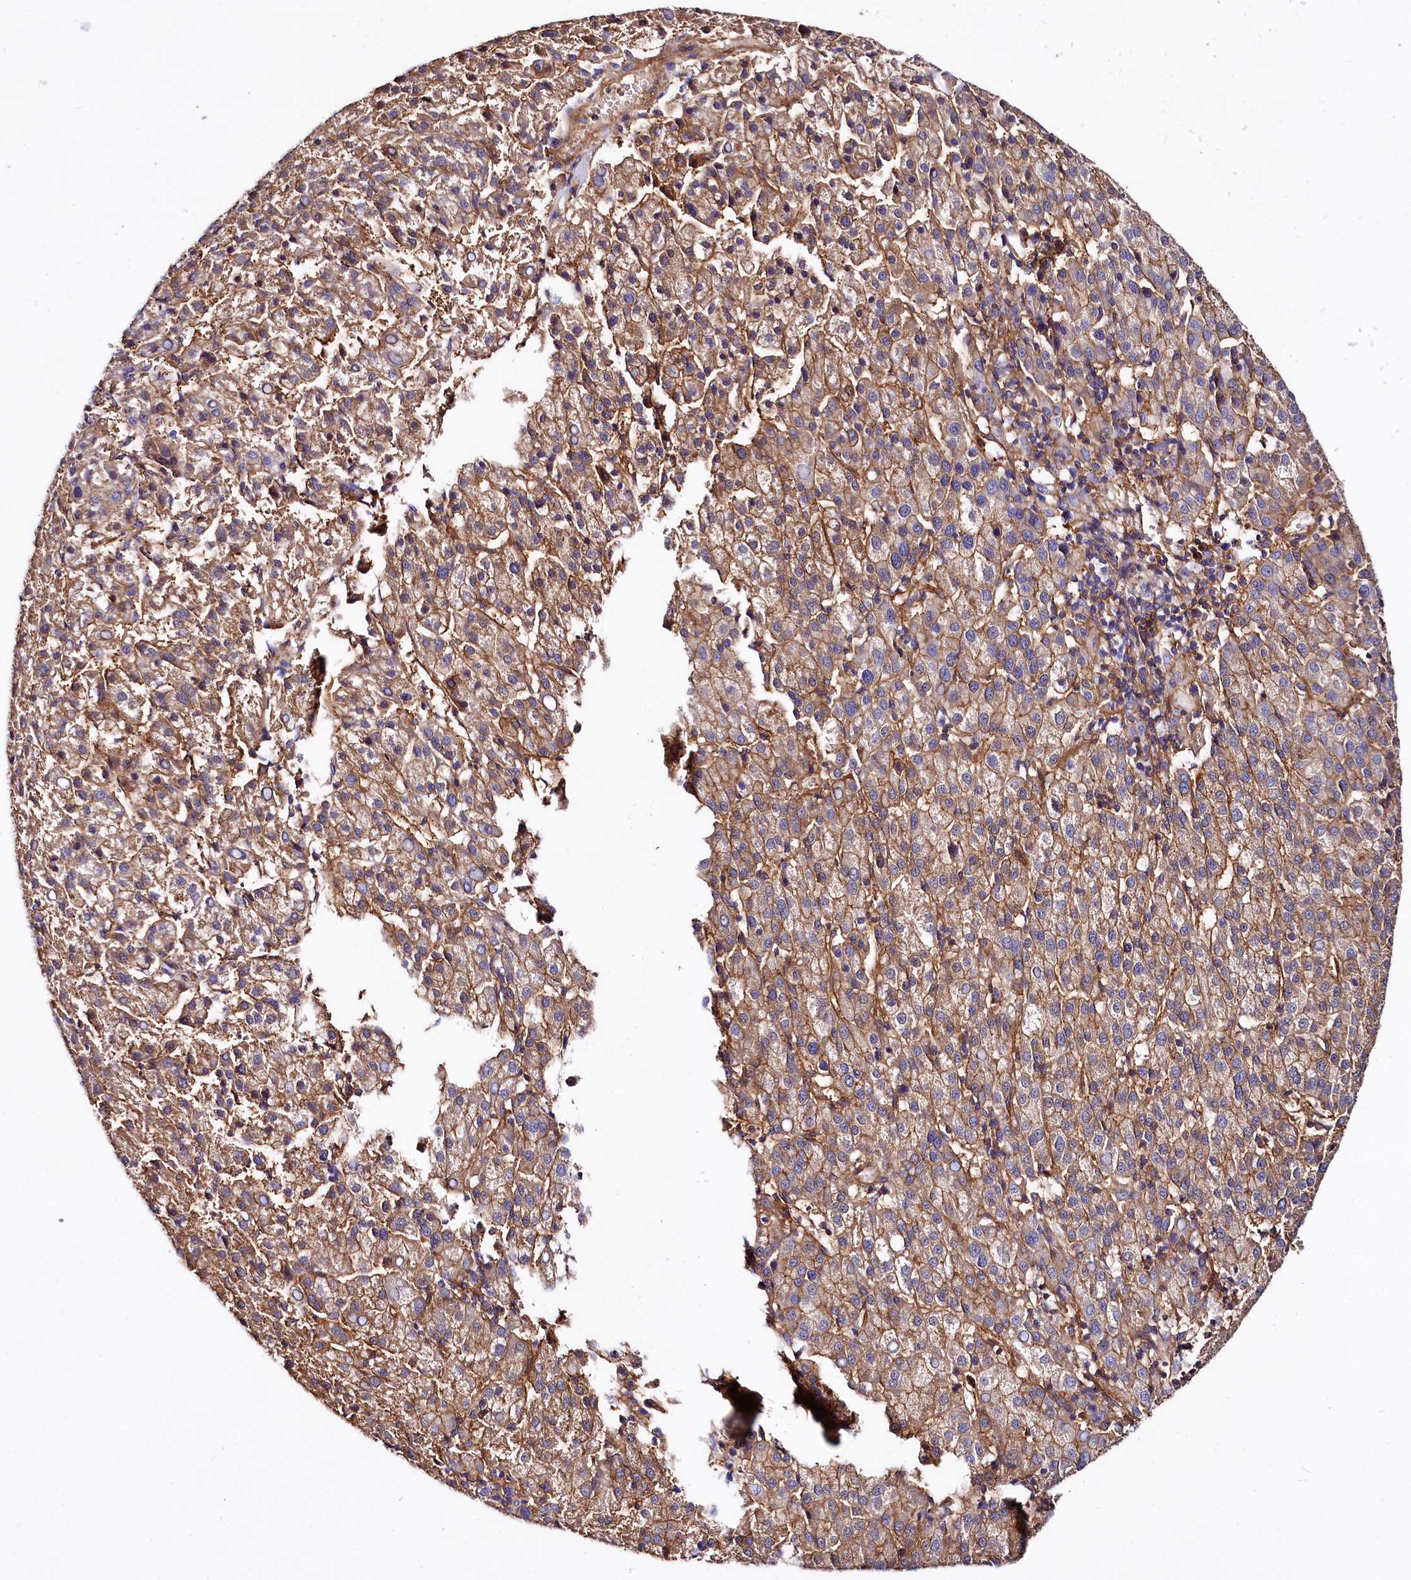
{"staining": {"intensity": "moderate", "quantity": ">75%", "location": "cytoplasmic/membranous"}, "tissue": "liver cancer", "cell_type": "Tumor cells", "image_type": "cancer", "snomed": [{"axis": "morphology", "description": "Carcinoma, Hepatocellular, NOS"}, {"axis": "topography", "description": "Liver"}], "caption": "The photomicrograph reveals a brown stain indicating the presence of a protein in the cytoplasmic/membranous of tumor cells in hepatocellular carcinoma (liver).", "gene": "ANO6", "patient": {"sex": "female", "age": 58}}